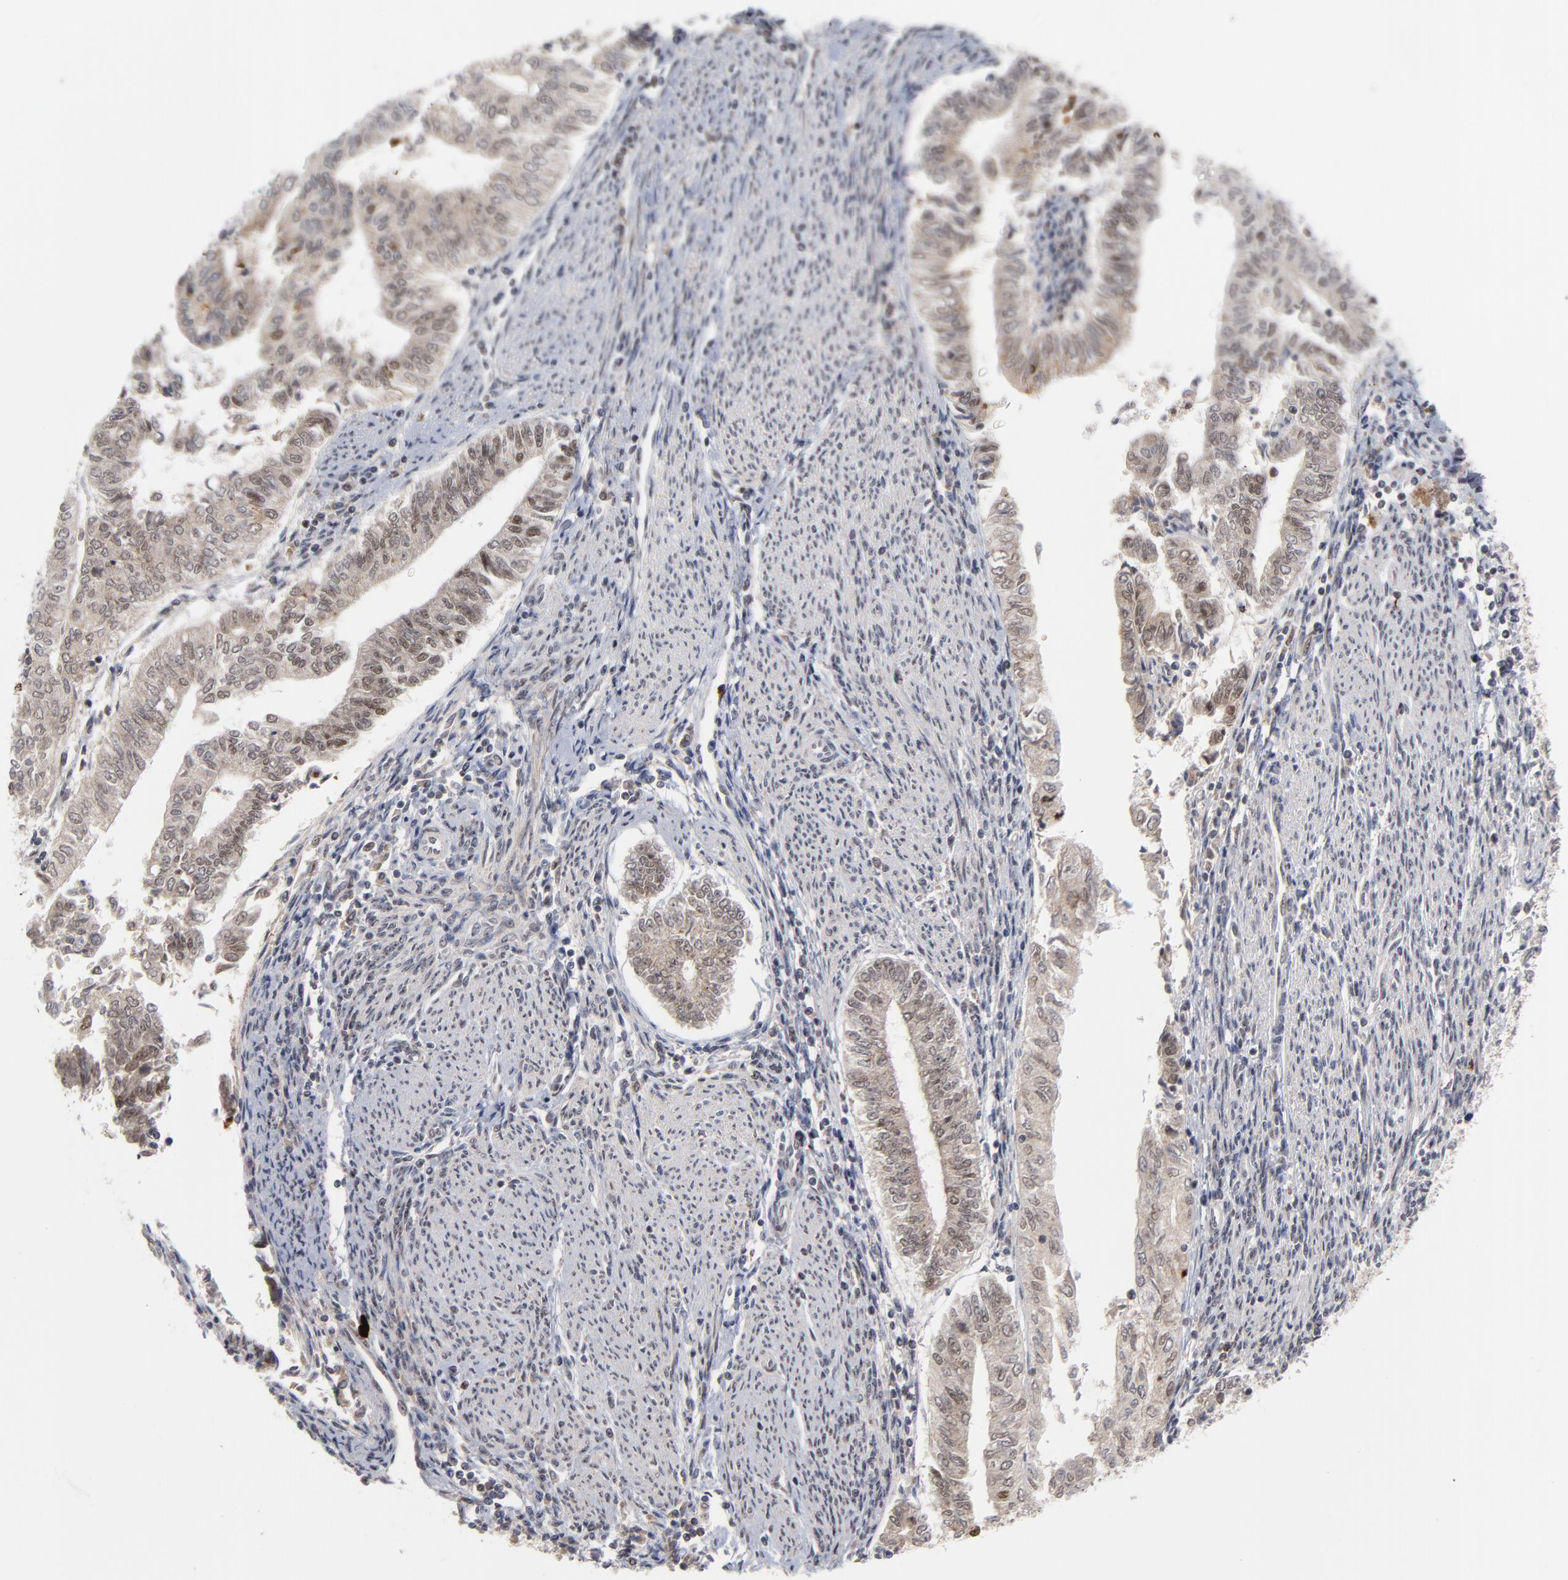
{"staining": {"intensity": "weak", "quantity": "<25%", "location": "nuclear"}, "tissue": "endometrial cancer", "cell_type": "Tumor cells", "image_type": "cancer", "snomed": [{"axis": "morphology", "description": "Adenocarcinoma, NOS"}, {"axis": "topography", "description": "Endometrium"}], "caption": "Tumor cells are negative for brown protein staining in endometrial adenocarcinoma.", "gene": "ZNF419", "patient": {"sex": "female", "age": 66}}